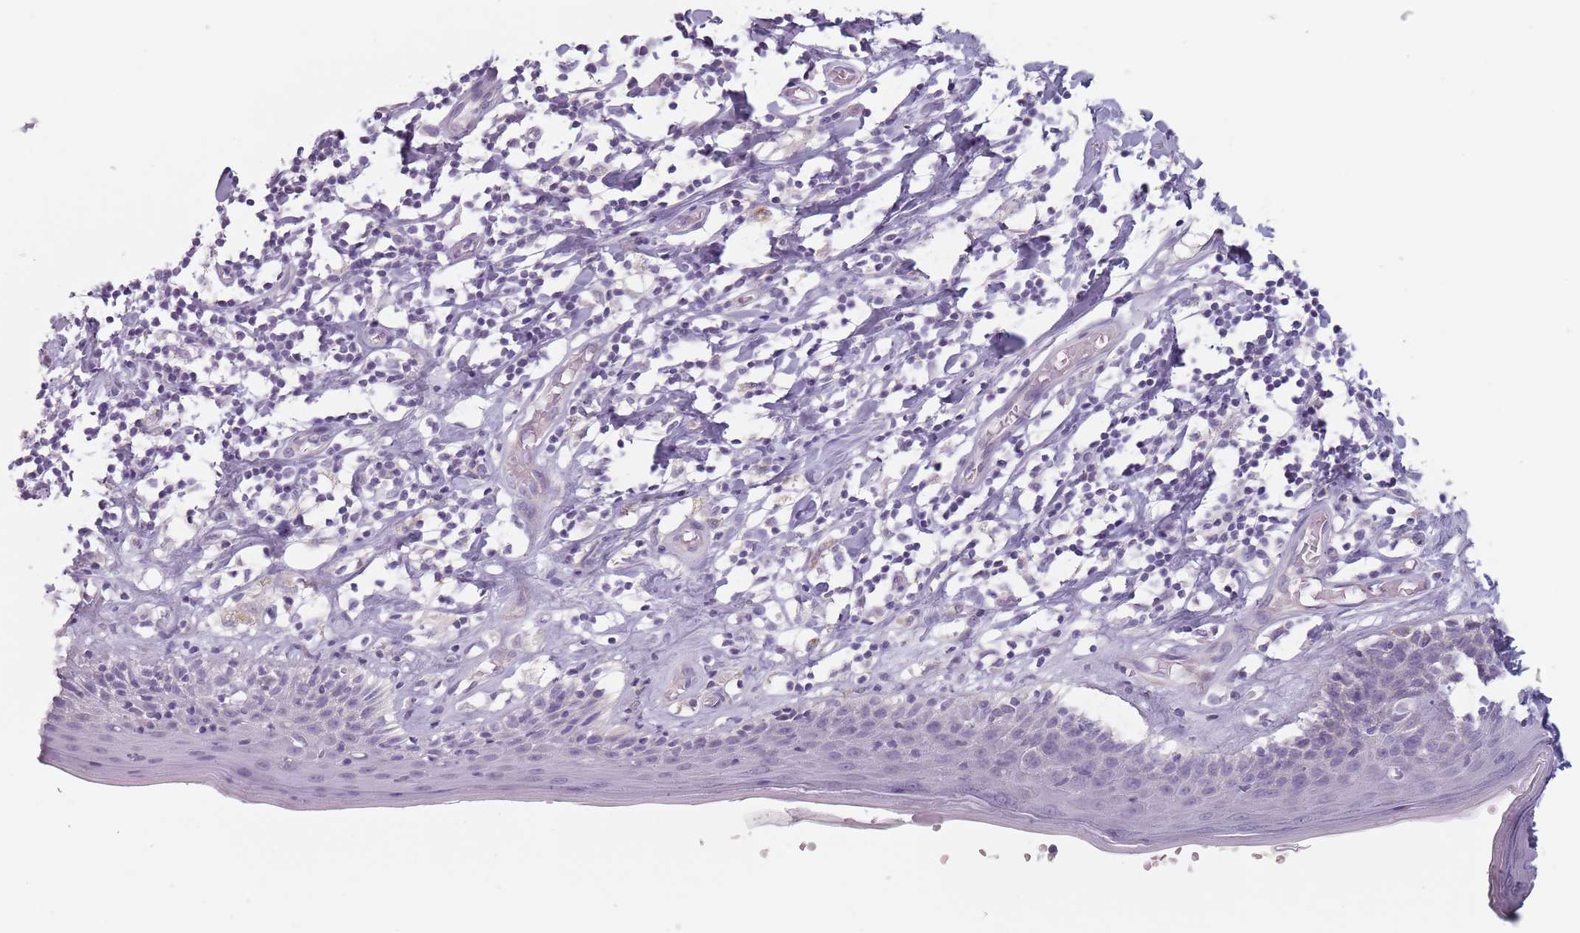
{"staining": {"intensity": "negative", "quantity": "none", "location": "none"}, "tissue": "skin", "cell_type": "Epidermal cells", "image_type": "normal", "snomed": [{"axis": "morphology", "description": "Normal tissue, NOS"}, {"axis": "topography", "description": "Adipose tissue"}, {"axis": "topography", "description": "Vascular tissue"}, {"axis": "topography", "description": "Vulva"}, {"axis": "topography", "description": "Peripheral nerve tissue"}], "caption": "Micrograph shows no protein expression in epidermal cells of normal skin. (IHC, brightfield microscopy, high magnification).", "gene": "CEP19", "patient": {"sex": "female", "age": 86}}